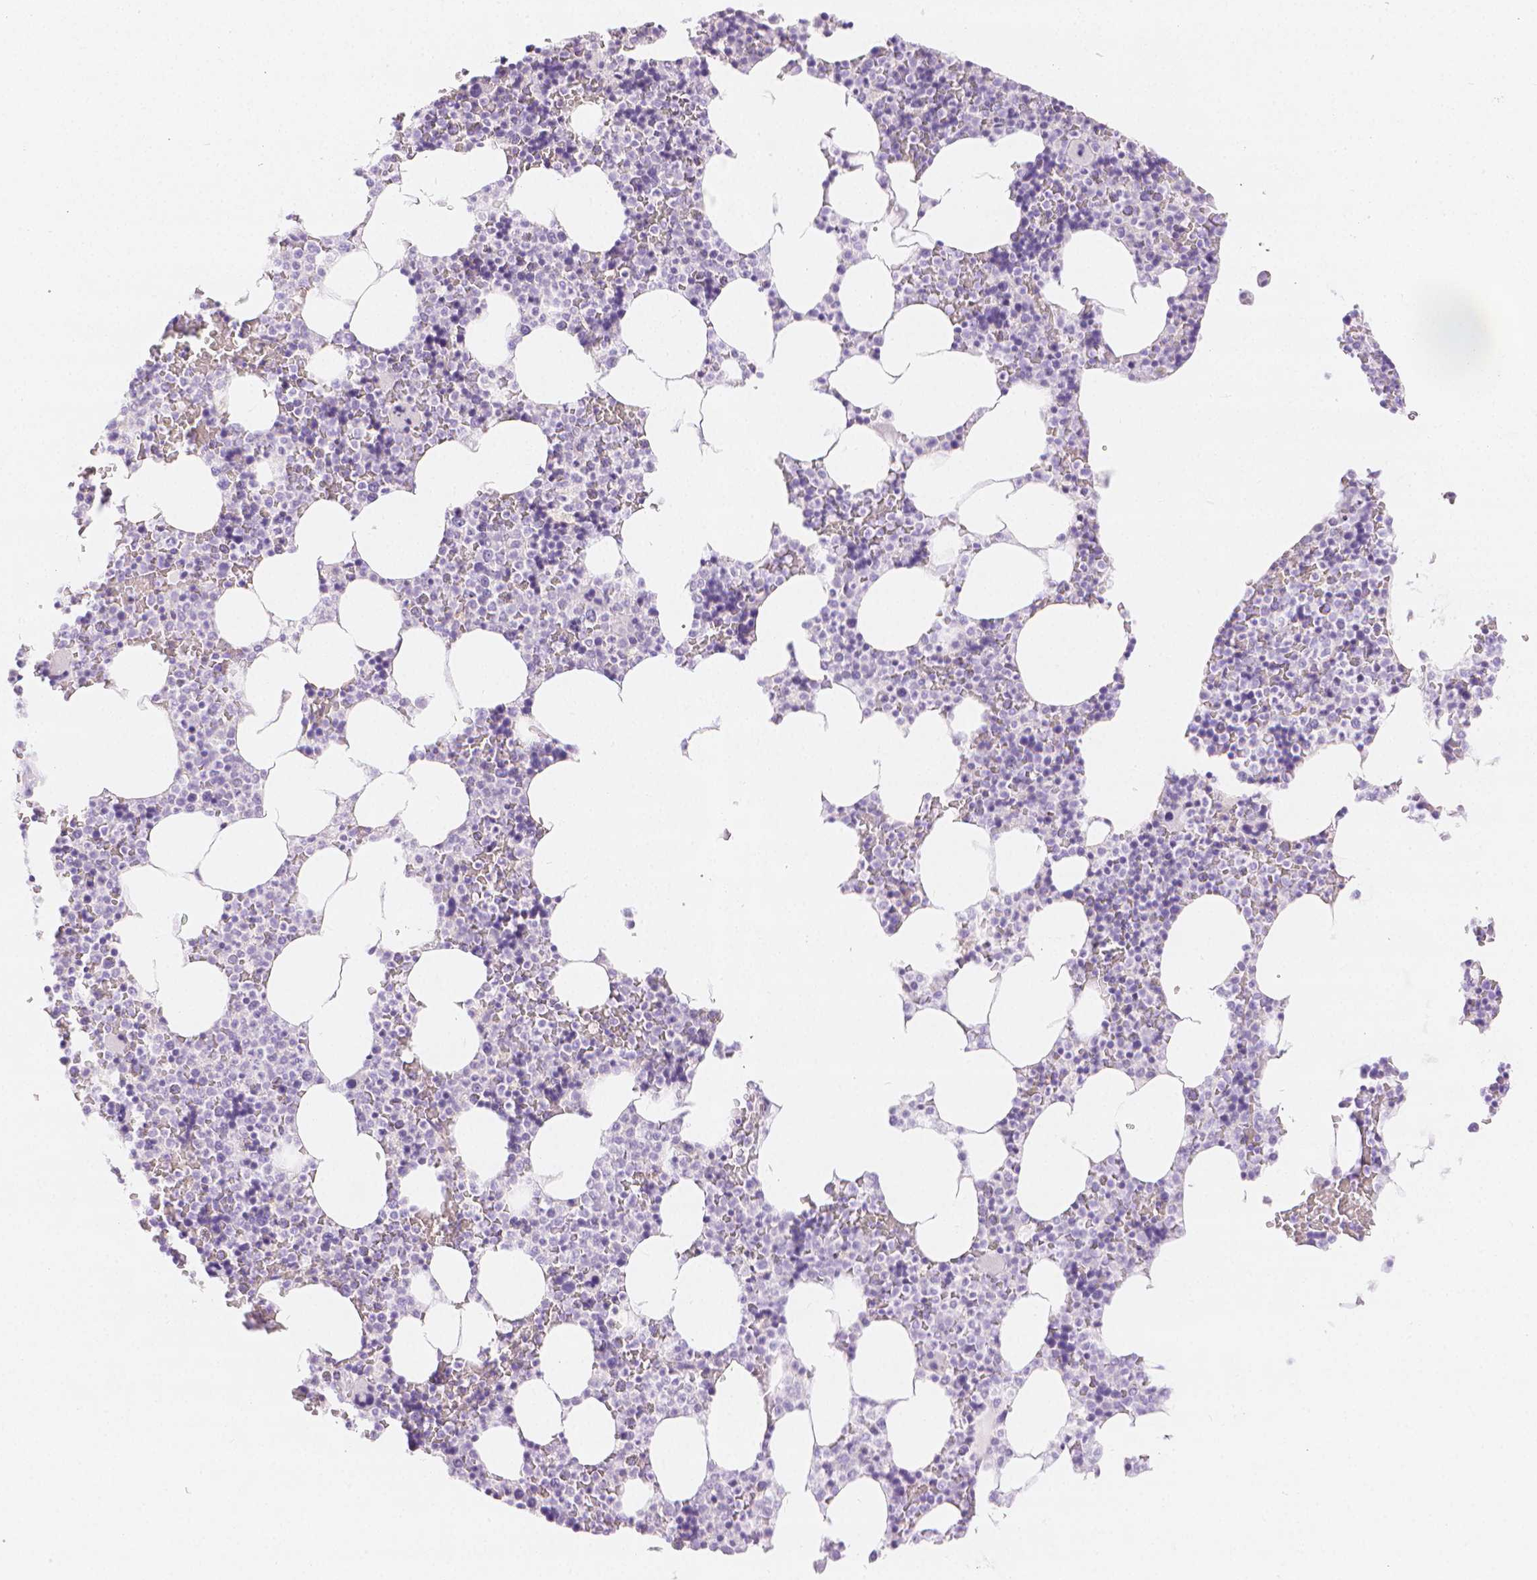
{"staining": {"intensity": "negative", "quantity": "none", "location": "none"}, "tissue": "bone marrow", "cell_type": "Hematopoietic cells", "image_type": "normal", "snomed": [{"axis": "morphology", "description": "Normal tissue, NOS"}, {"axis": "topography", "description": "Bone marrow"}], "caption": "Immunohistochemistry micrograph of benign bone marrow: bone marrow stained with DAB (3,3'-diaminobenzidine) shows no significant protein positivity in hematopoietic cells. The staining is performed using DAB brown chromogen with nuclei counter-stained in using hematoxylin.", "gene": "SLC27A5", "patient": {"sex": "female", "age": 42}}